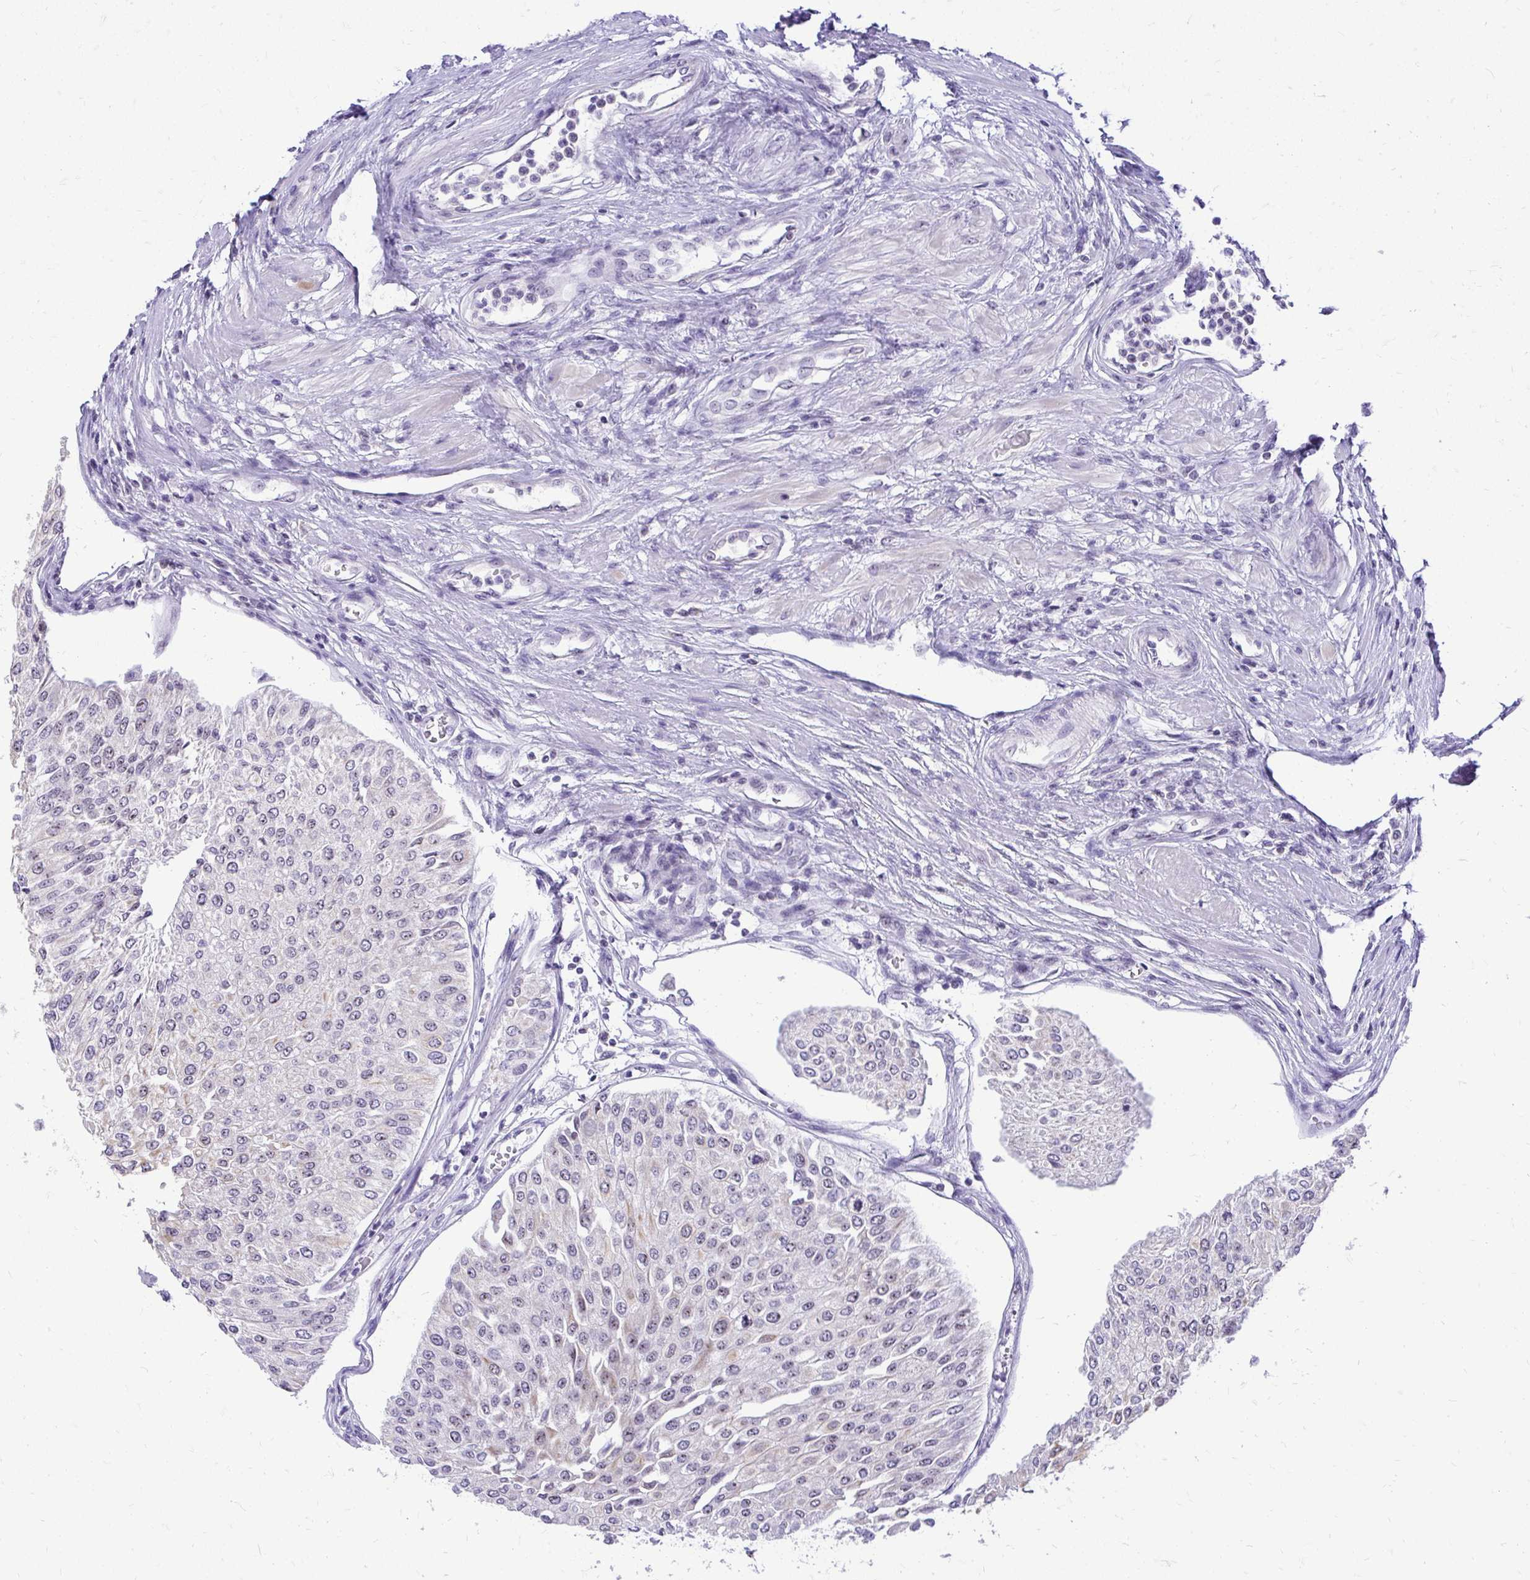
{"staining": {"intensity": "negative", "quantity": "none", "location": "none"}, "tissue": "urothelial cancer", "cell_type": "Tumor cells", "image_type": "cancer", "snomed": [{"axis": "morphology", "description": "Urothelial carcinoma, NOS"}, {"axis": "topography", "description": "Urinary bladder"}], "caption": "High power microscopy histopathology image of an immunohistochemistry (IHC) histopathology image of urothelial cancer, revealing no significant expression in tumor cells.", "gene": "NIFK", "patient": {"sex": "male", "age": 67}}